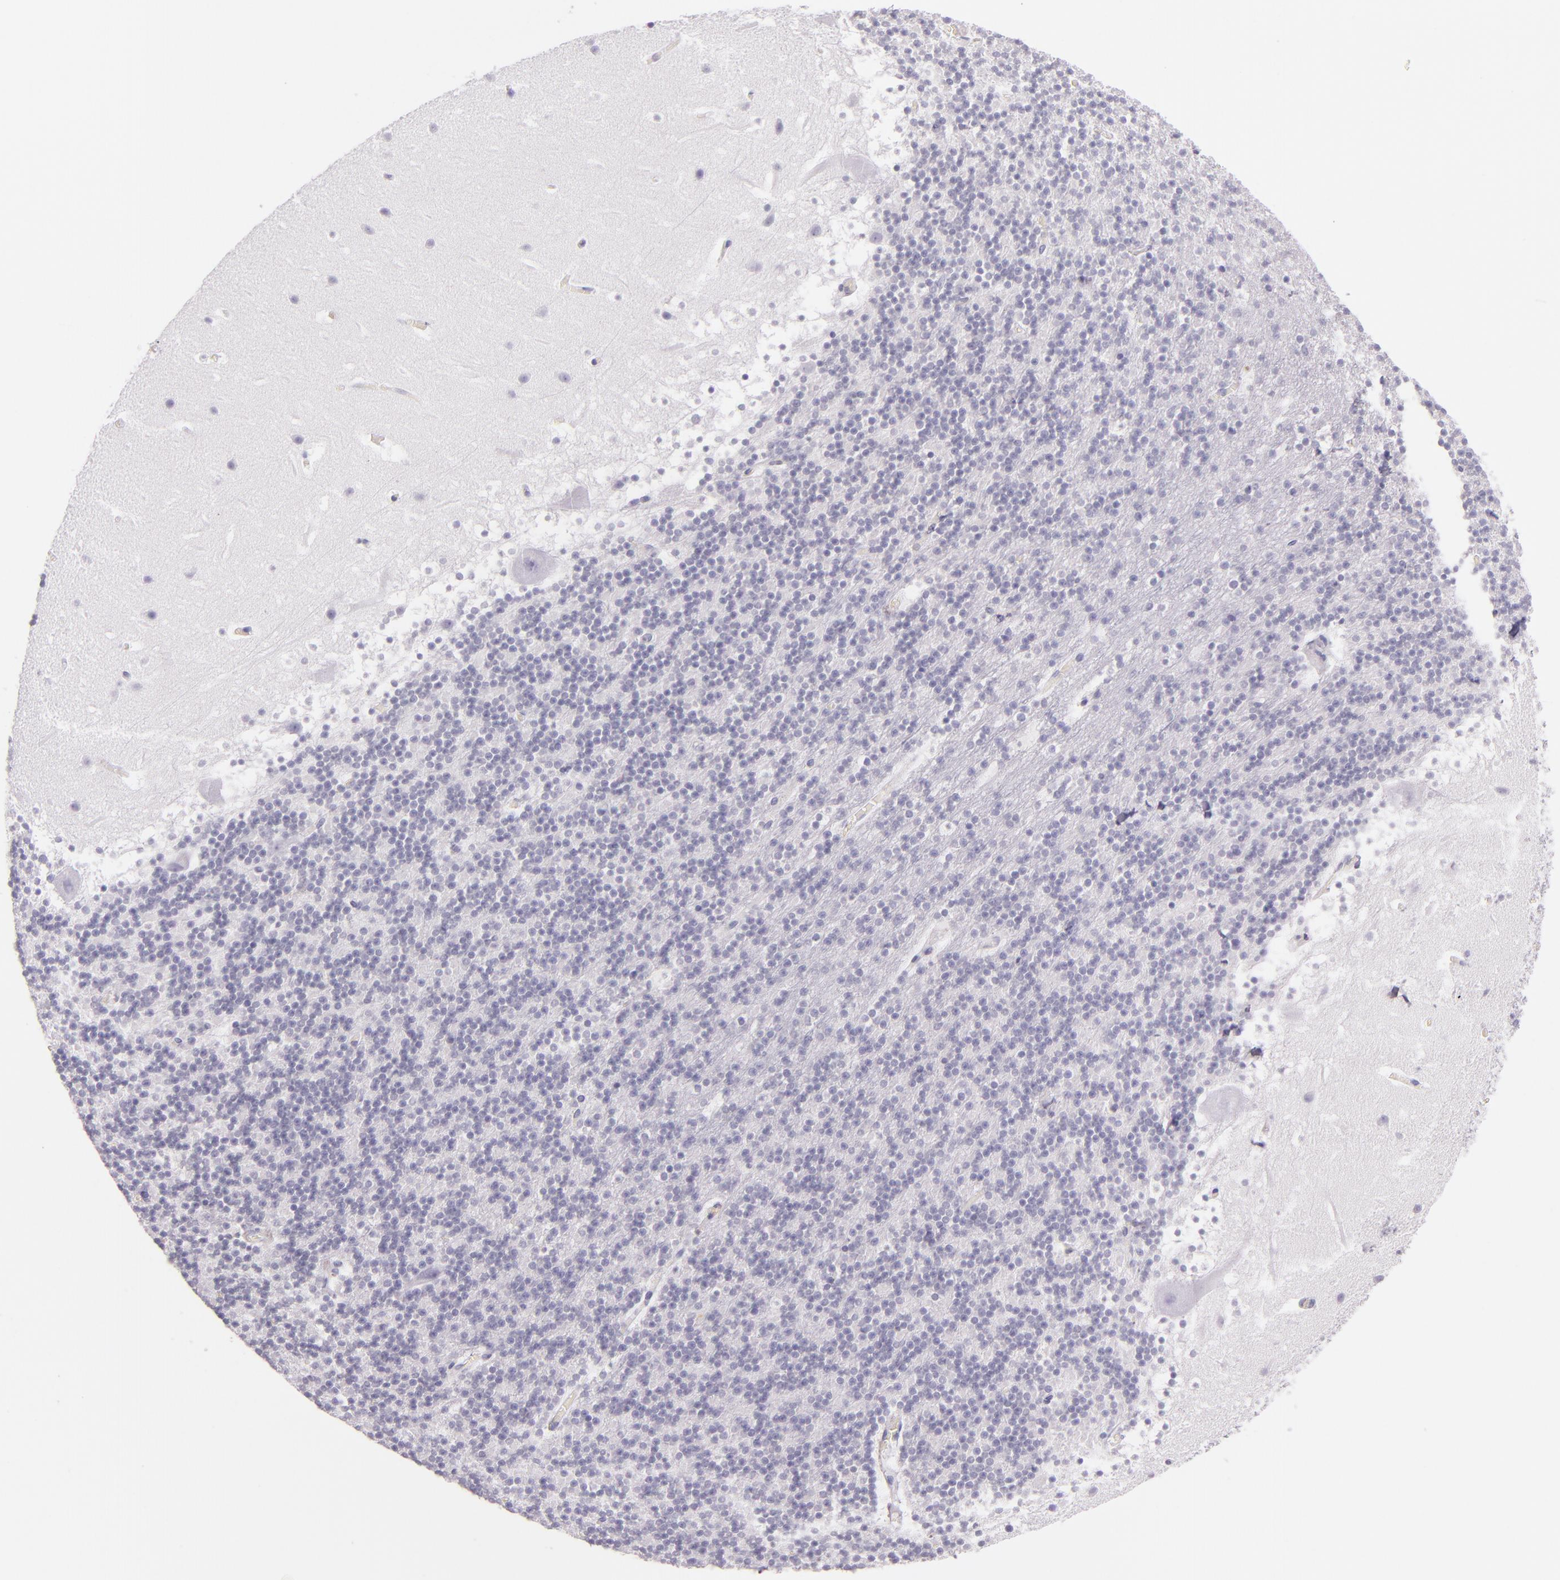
{"staining": {"intensity": "negative", "quantity": "none", "location": "none"}, "tissue": "cerebellum", "cell_type": "Cells in granular layer", "image_type": "normal", "snomed": [{"axis": "morphology", "description": "Normal tissue, NOS"}, {"axis": "topography", "description": "Cerebellum"}], "caption": "Human cerebellum stained for a protein using IHC exhibits no staining in cells in granular layer.", "gene": "CEACAM1", "patient": {"sex": "male", "age": 45}}